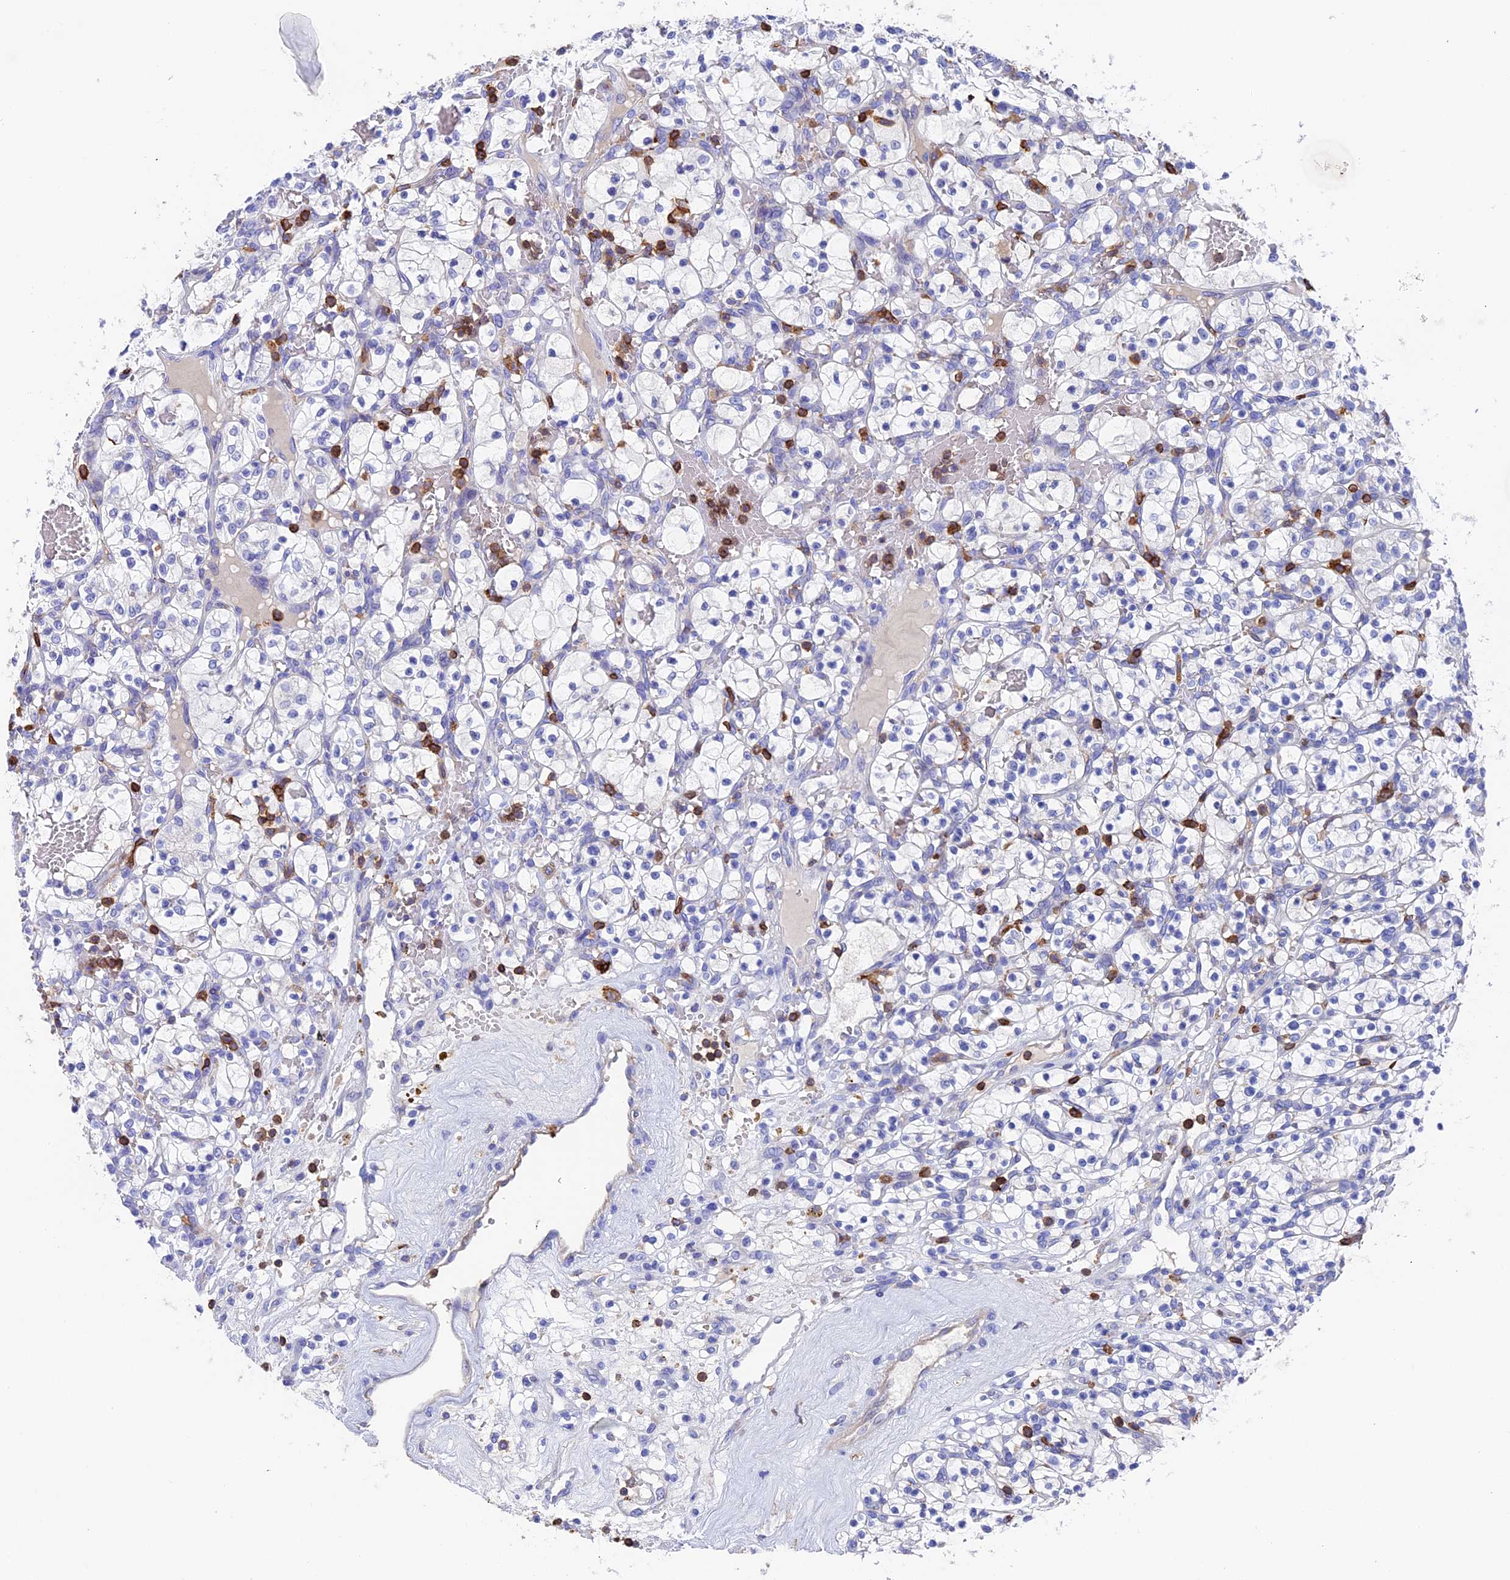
{"staining": {"intensity": "negative", "quantity": "none", "location": "none"}, "tissue": "renal cancer", "cell_type": "Tumor cells", "image_type": "cancer", "snomed": [{"axis": "morphology", "description": "Adenocarcinoma, NOS"}, {"axis": "topography", "description": "Kidney"}], "caption": "Immunohistochemistry (IHC) image of adenocarcinoma (renal) stained for a protein (brown), which shows no staining in tumor cells. Nuclei are stained in blue.", "gene": "ADAT1", "patient": {"sex": "female", "age": 57}}